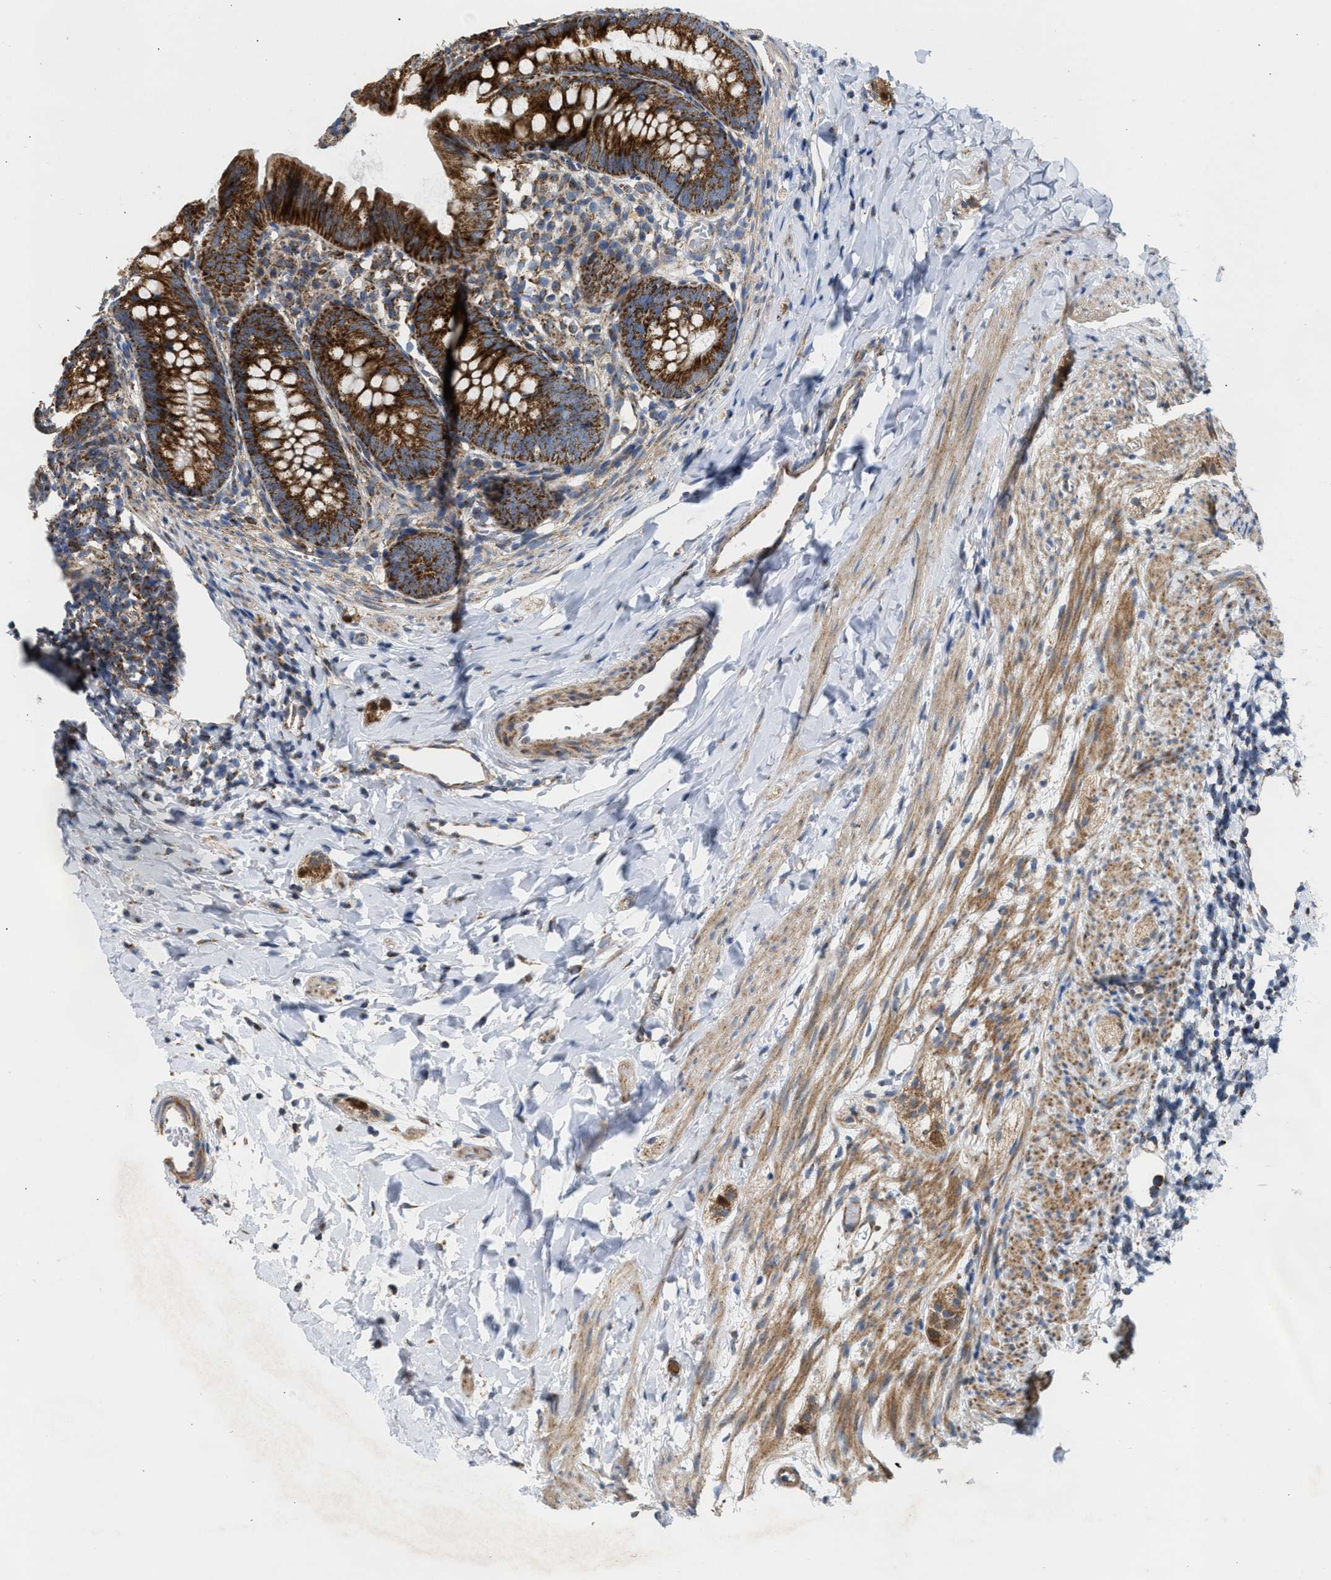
{"staining": {"intensity": "strong", "quantity": ">75%", "location": "cytoplasmic/membranous"}, "tissue": "appendix", "cell_type": "Glandular cells", "image_type": "normal", "snomed": [{"axis": "morphology", "description": "Normal tissue, NOS"}, {"axis": "topography", "description": "Appendix"}], "caption": "A high amount of strong cytoplasmic/membranous staining is identified in approximately >75% of glandular cells in benign appendix.", "gene": "TACO1", "patient": {"sex": "male", "age": 1}}